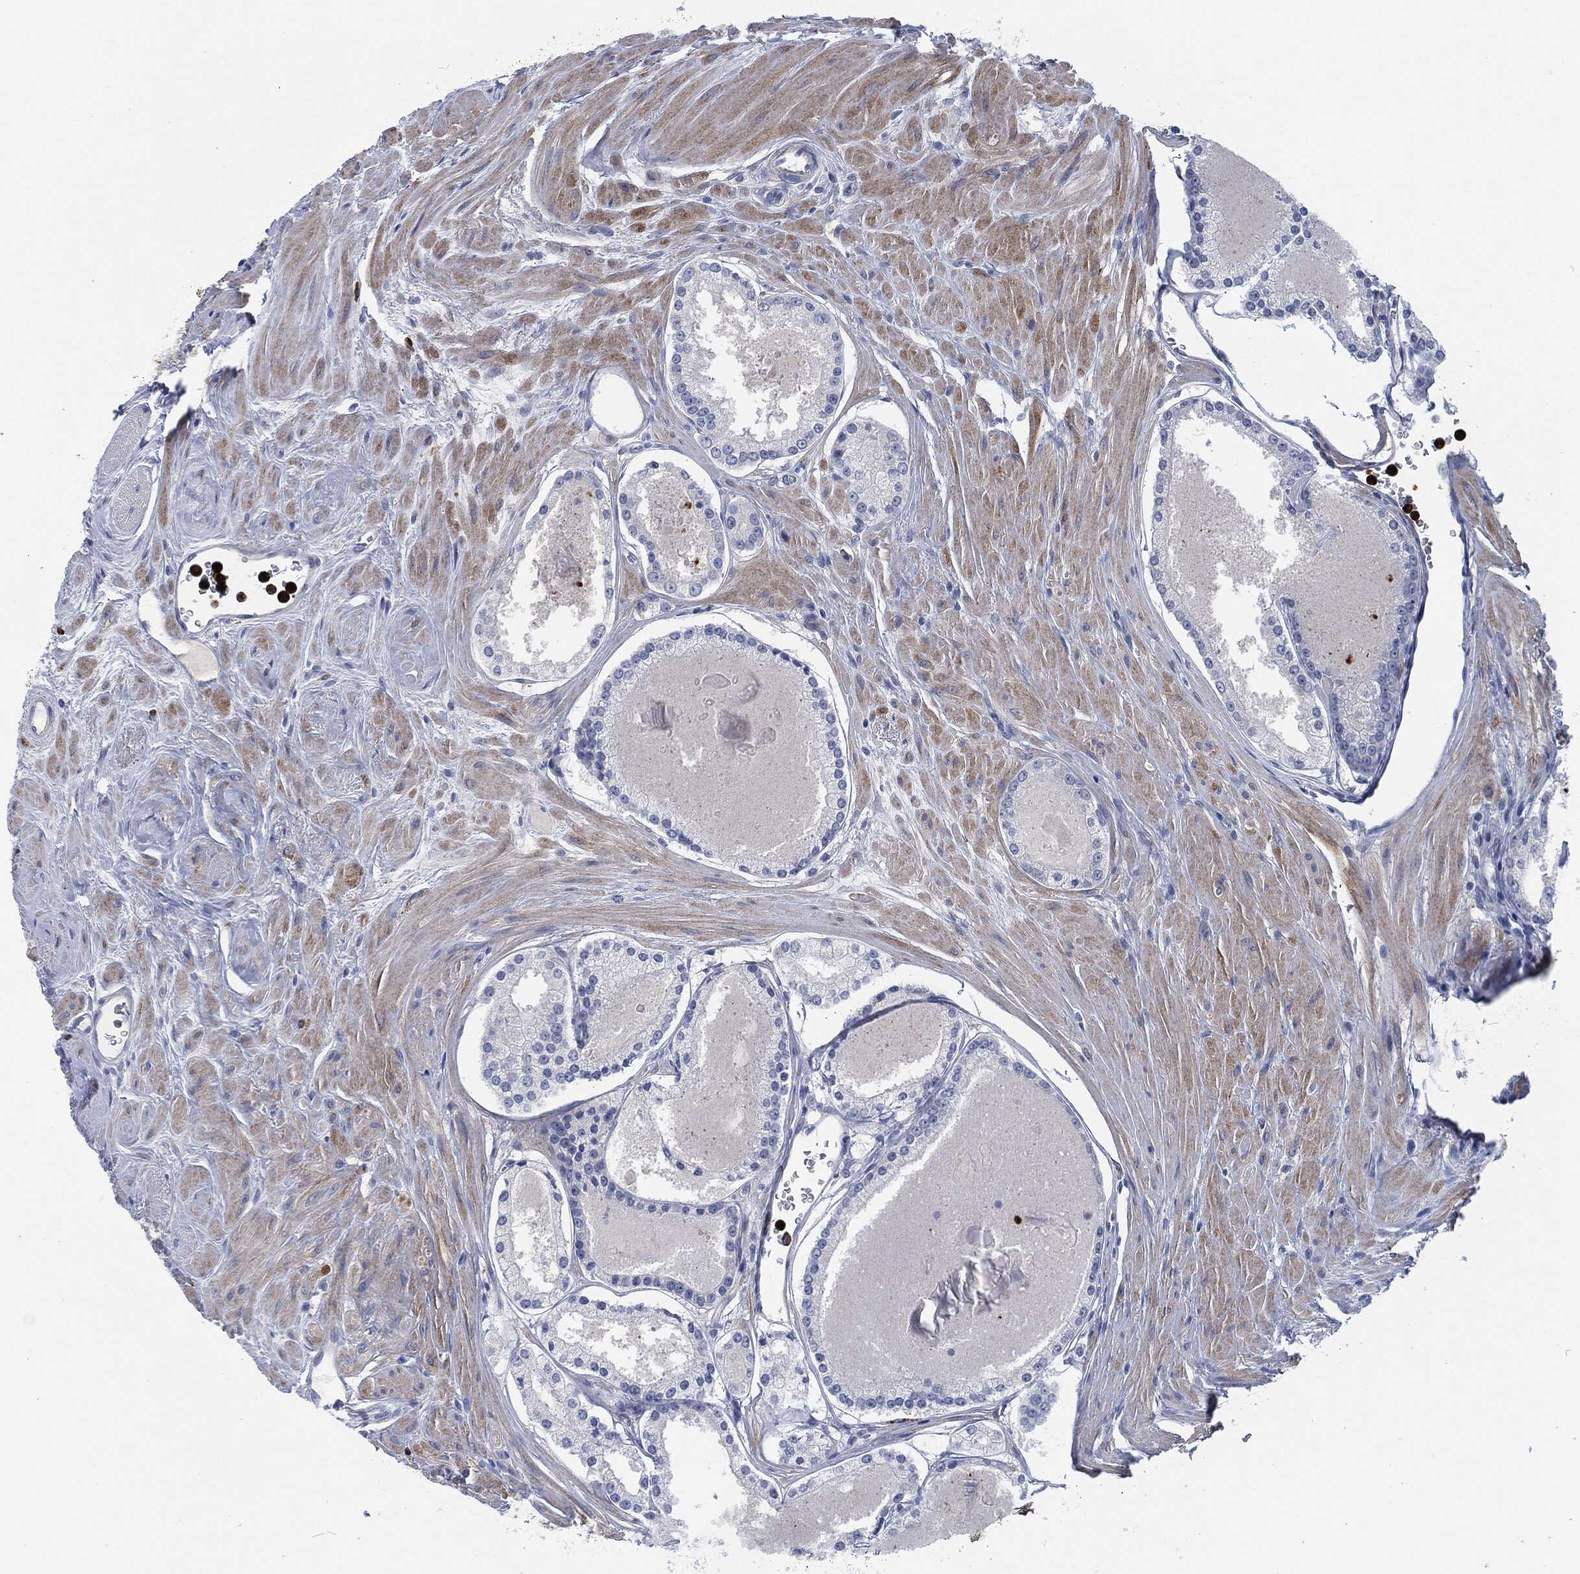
{"staining": {"intensity": "negative", "quantity": "none", "location": "none"}, "tissue": "prostate cancer", "cell_type": "Tumor cells", "image_type": "cancer", "snomed": [{"axis": "morphology", "description": "Adenocarcinoma, NOS"}, {"axis": "topography", "description": "Prostate"}], "caption": "IHC histopathology image of human prostate adenocarcinoma stained for a protein (brown), which demonstrates no positivity in tumor cells.", "gene": "MPO", "patient": {"sex": "male", "age": 61}}